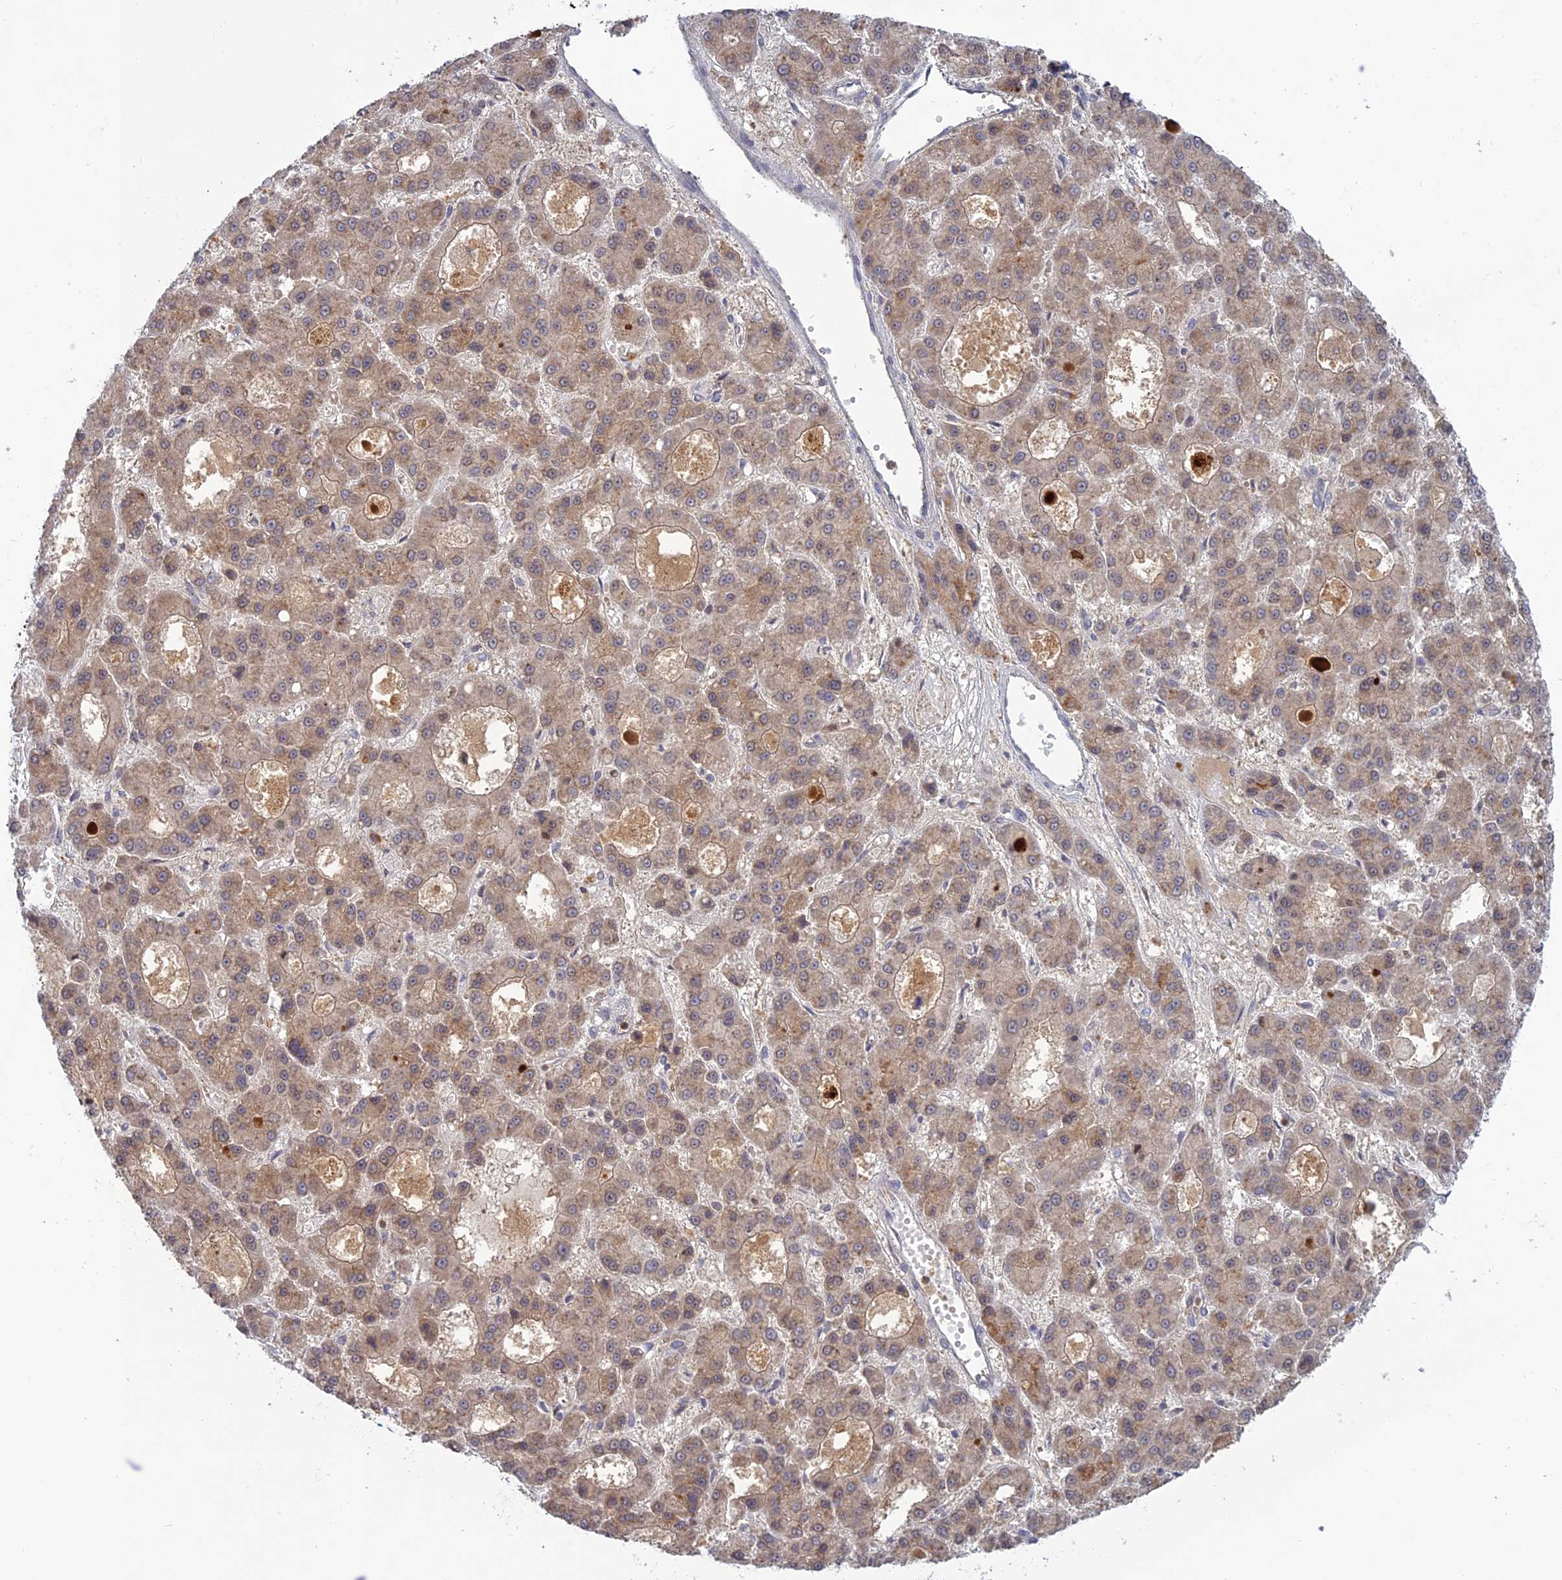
{"staining": {"intensity": "weak", "quantity": ">75%", "location": "cytoplasmic/membranous"}, "tissue": "liver cancer", "cell_type": "Tumor cells", "image_type": "cancer", "snomed": [{"axis": "morphology", "description": "Carcinoma, Hepatocellular, NOS"}, {"axis": "topography", "description": "Liver"}], "caption": "Liver hepatocellular carcinoma stained with a protein marker shows weak staining in tumor cells.", "gene": "TMEM208", "patient": {"sex": "male", "age": 70}}